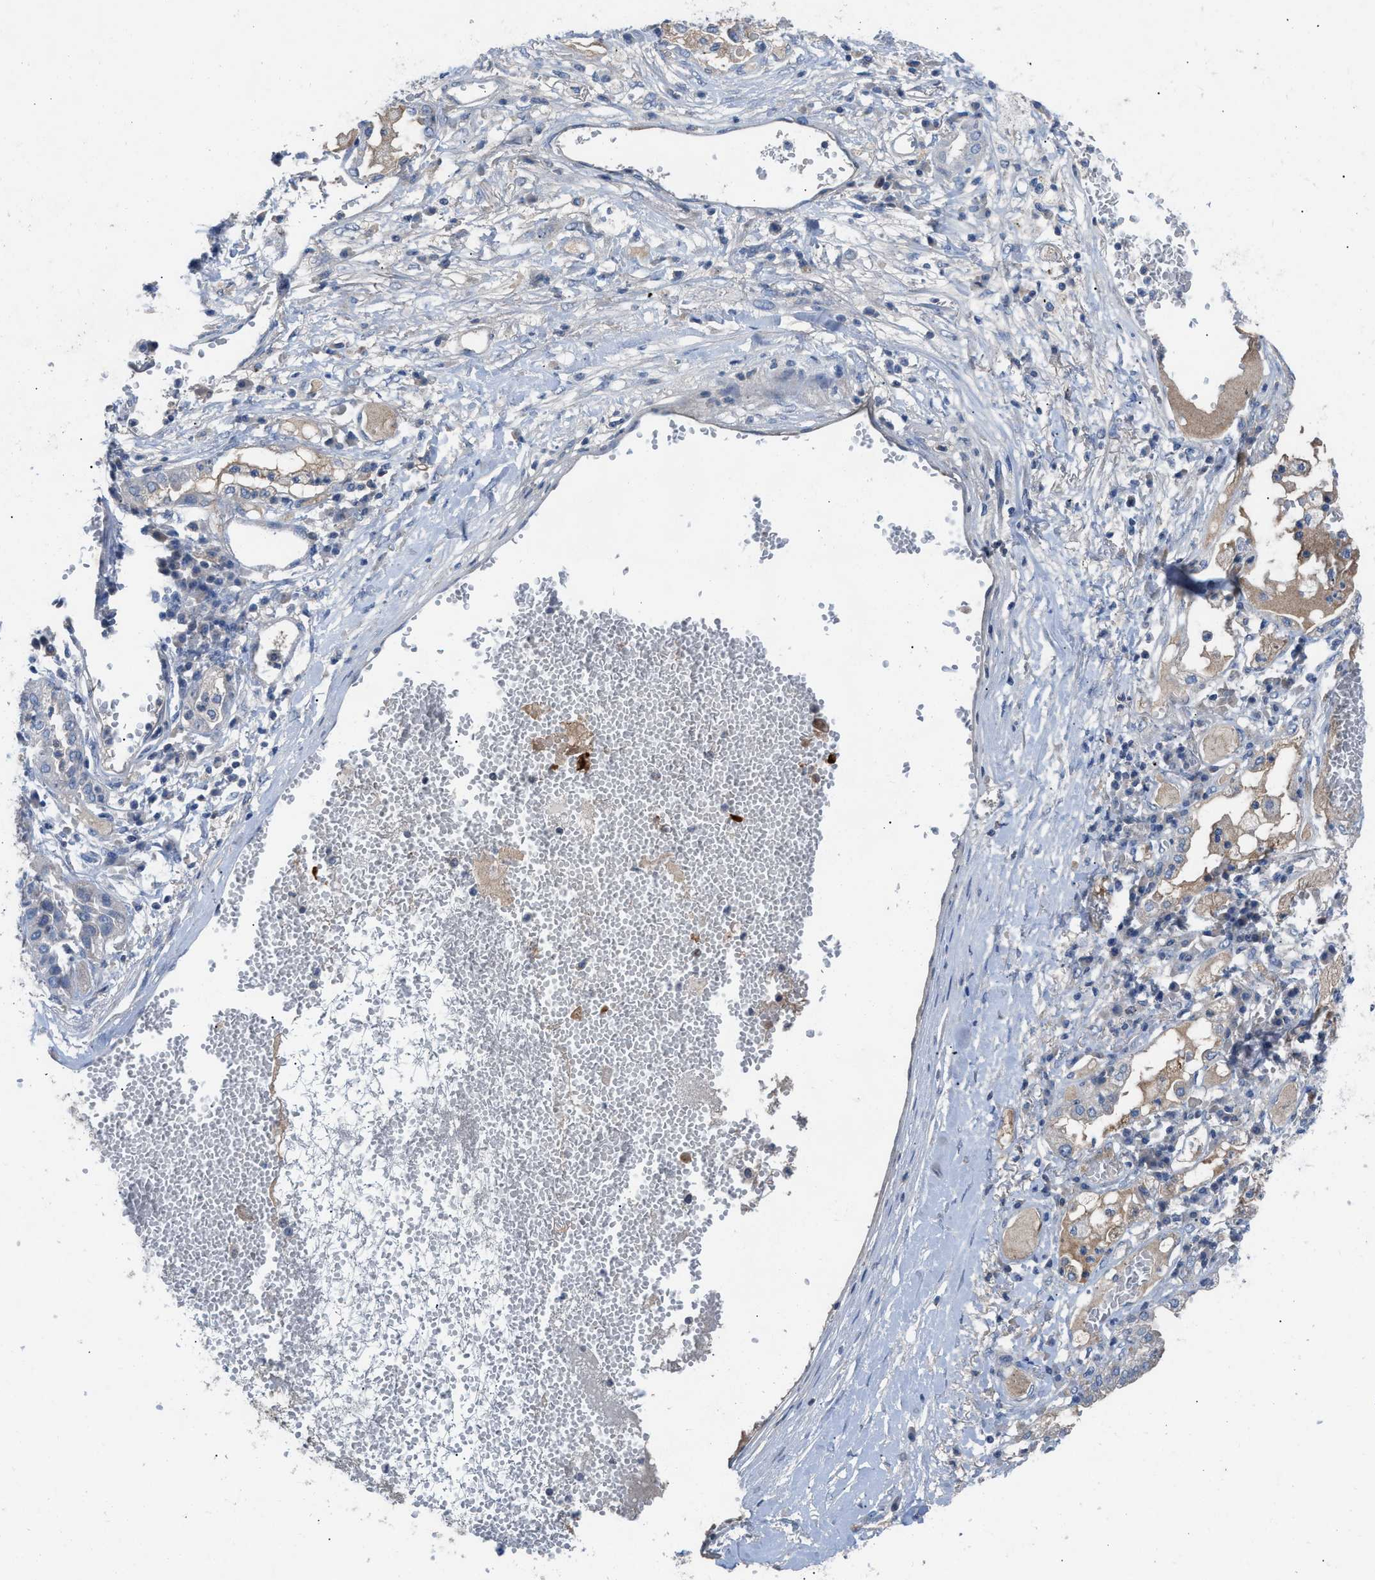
{"staining": {"intensity": "negative", "quantity": "none", "location": "none"}, "tissue": "lung cancer", "cell_type": "Tumor cells", "image_type": "cancer", "snomed": [{"axis": "morphology", "description": "Squamous cell carcinoma, NOS"}, {"axis": "topography", "description": "Lung"}], "caption": "Tumor cells are negative for protein expression in human lung squamous cell carcinoma.", "gene": "HPX", "patient": {"sex": "male", "age": 71}}